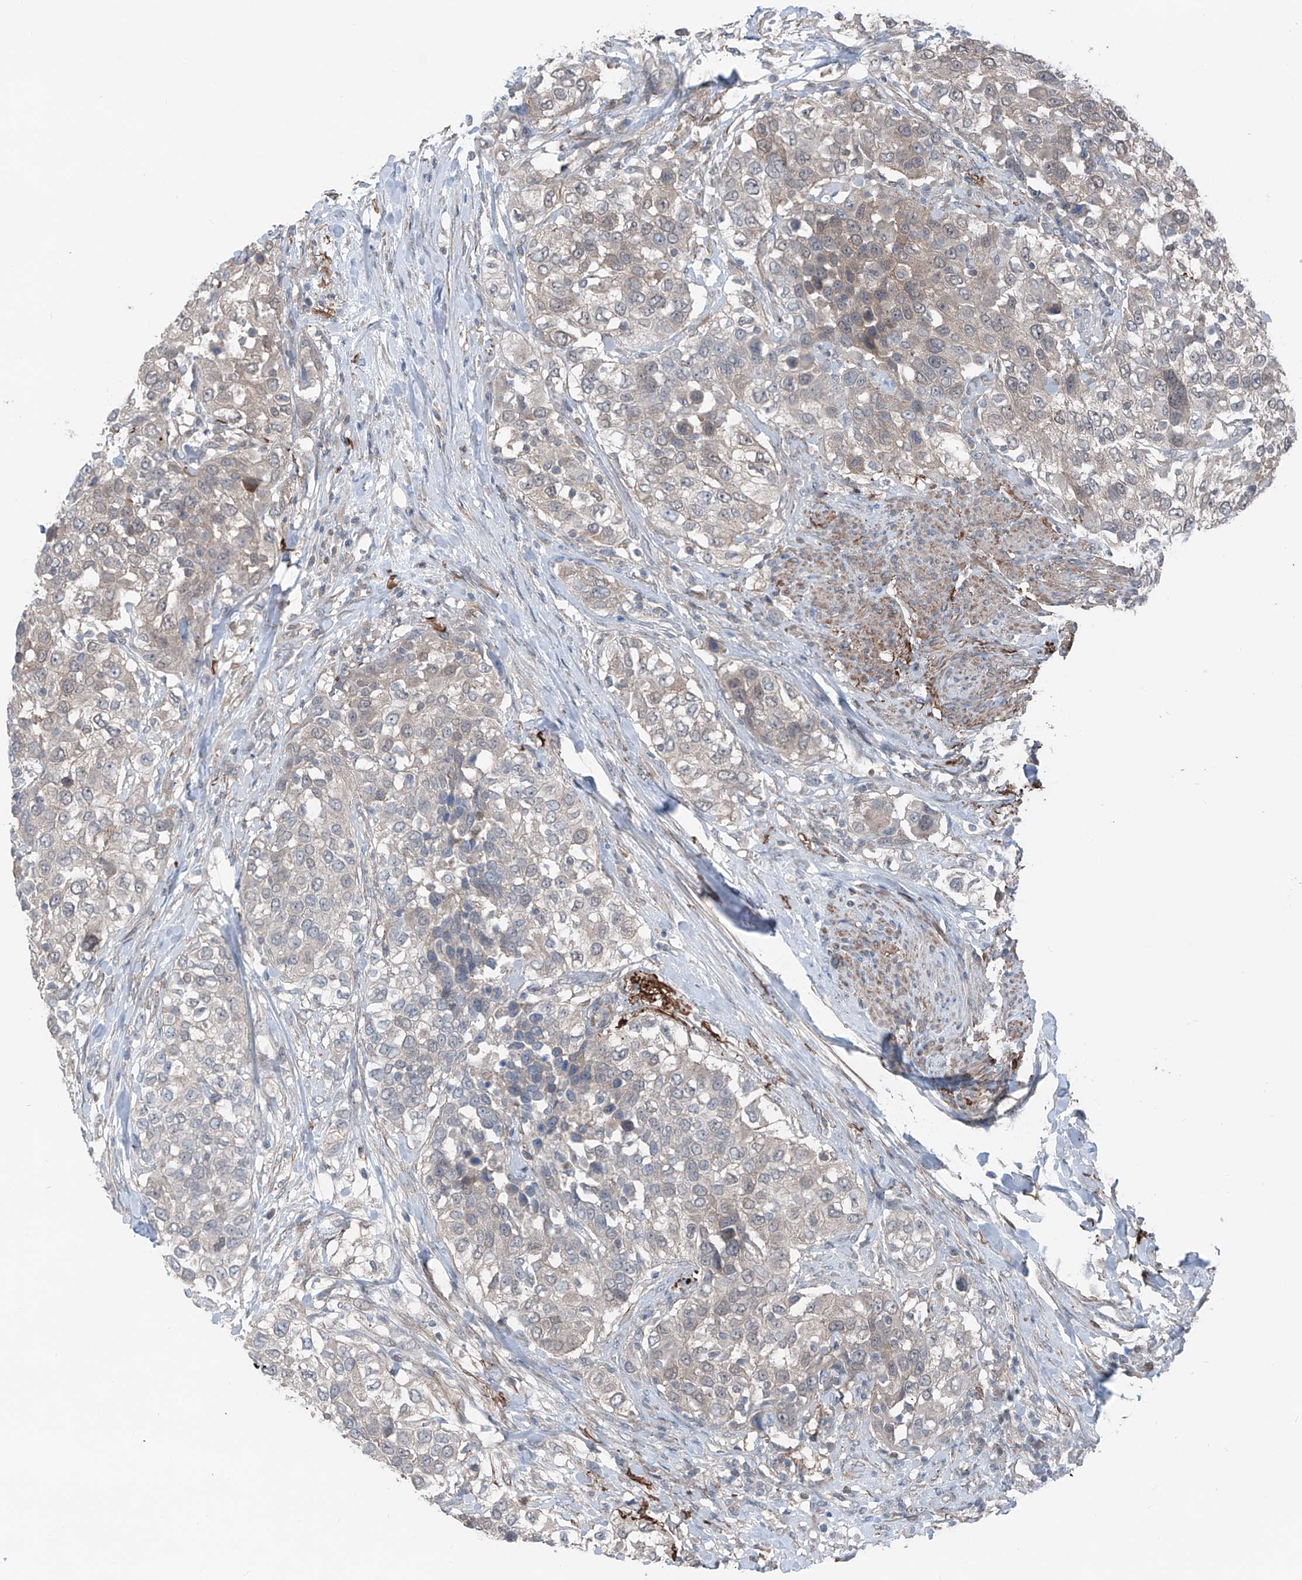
{"staining": {"intensity": "weak", "quantity": "<25%", "location": "cytoplasmic/membranous"}, "tissue": "urothelial cancer", "cell_type": "Tumor cells", "image_type": "cancer", "snomed": [{"axis": "morphology", "description": "Urothelial carcinoma, High grade"}, {"axis": "topography", "description": "Urinary bladder"}], "caption": "IHC image of neoplastic tissue: human urothelial carcinoma (high-grade) stained with DAB (3,3'-diaminobenzidine) shows no significant protein staining in tumor cells.", "gene": "HSPB11", "patient": {"sex": "female", "age": 80}}